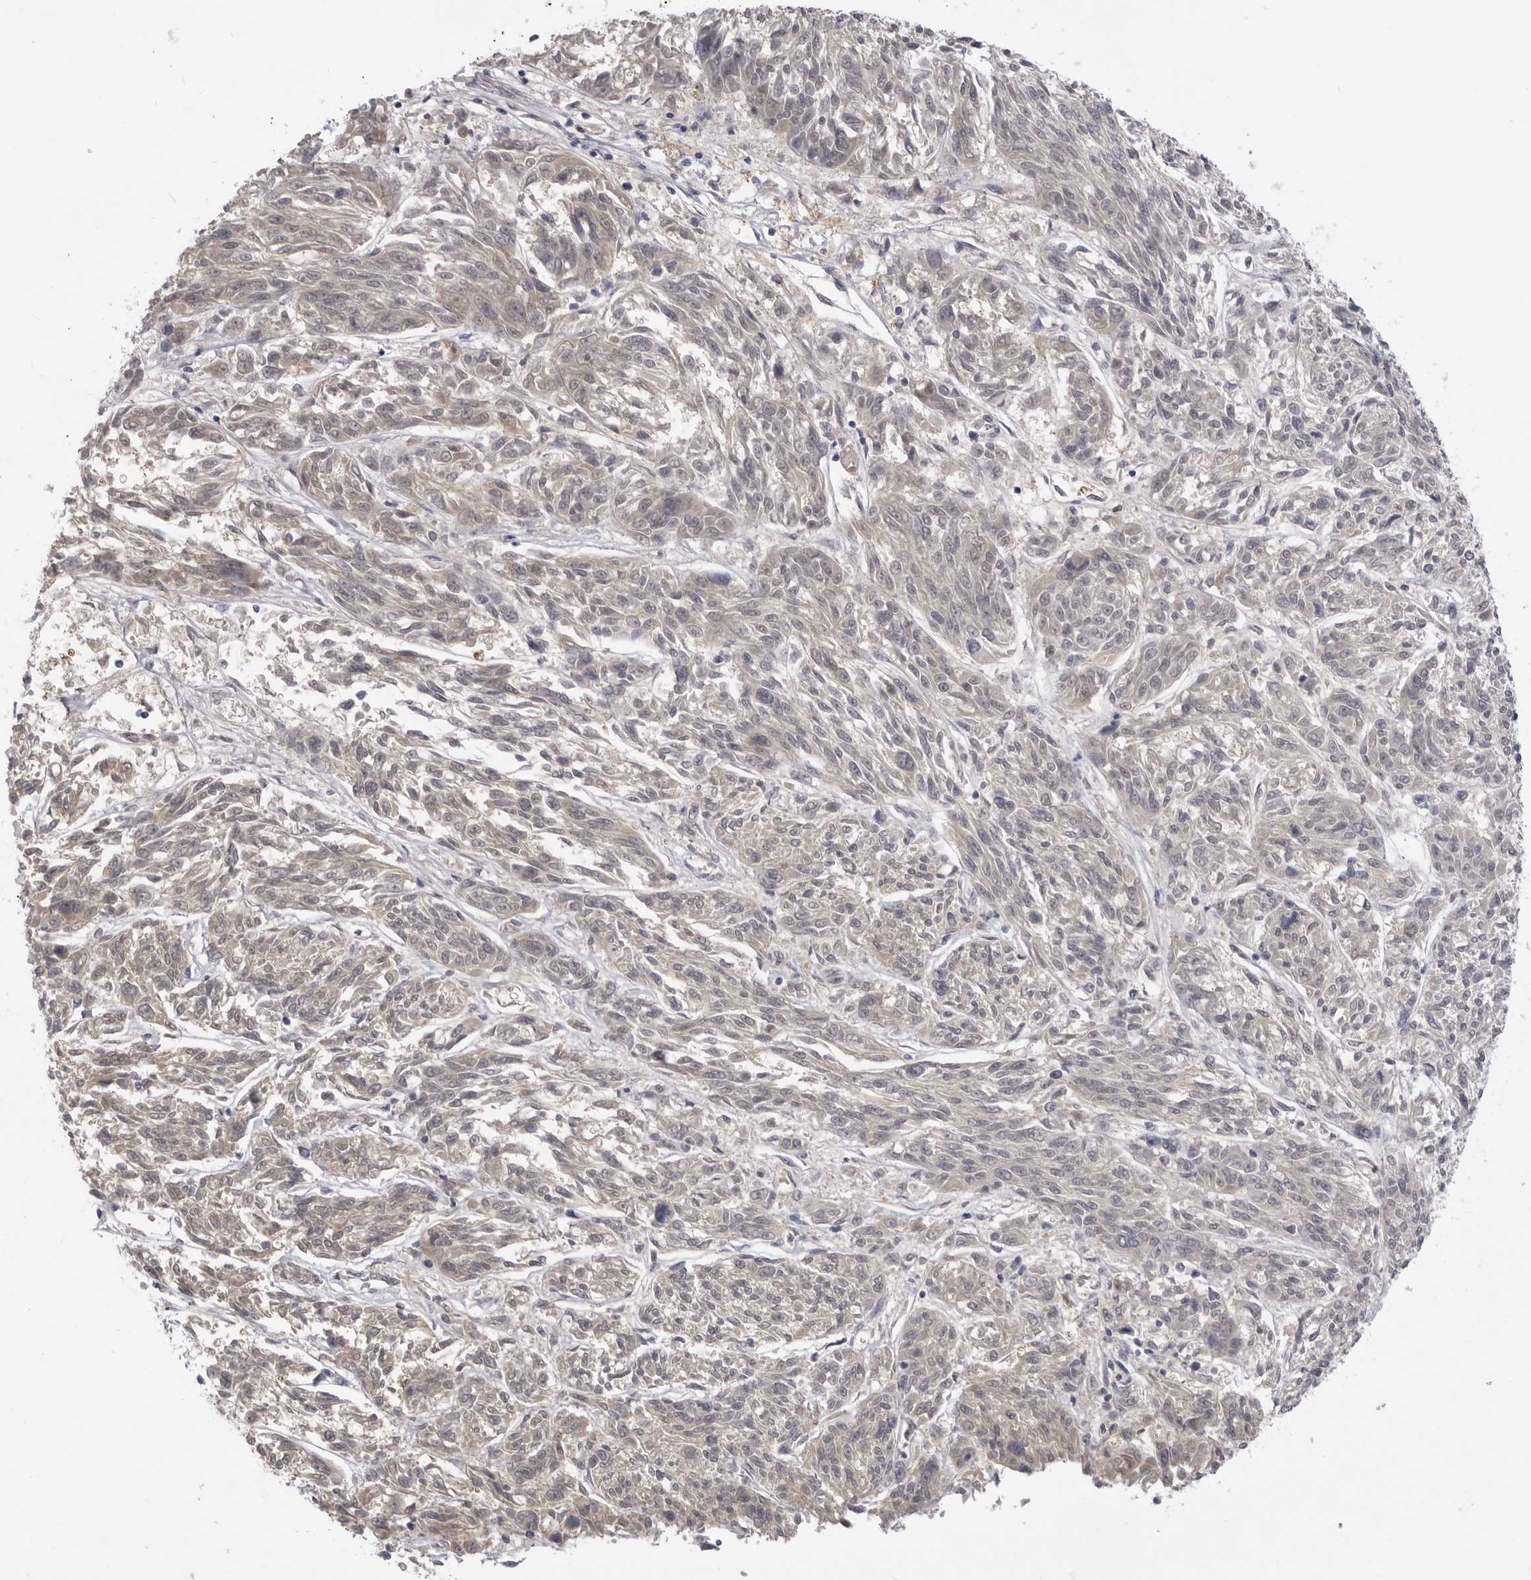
{"staining": {"intensity": "negative", "quantity": "none", "location": "none"}, "tissue": "melanoma", "cell_type": "Tumor cells", "image_type": "cancer", "snomed": [{"axis": "morphology", "description": "Malignant melanoma, NOS"}, {"axis": "topography", "description": "Skin"}], "caption": "This is an IHC histopathology image of human melanoma. There is no staining in tumor cells.", "gene": "PNPO", "patient": {"sex": "male", "age": 53}}